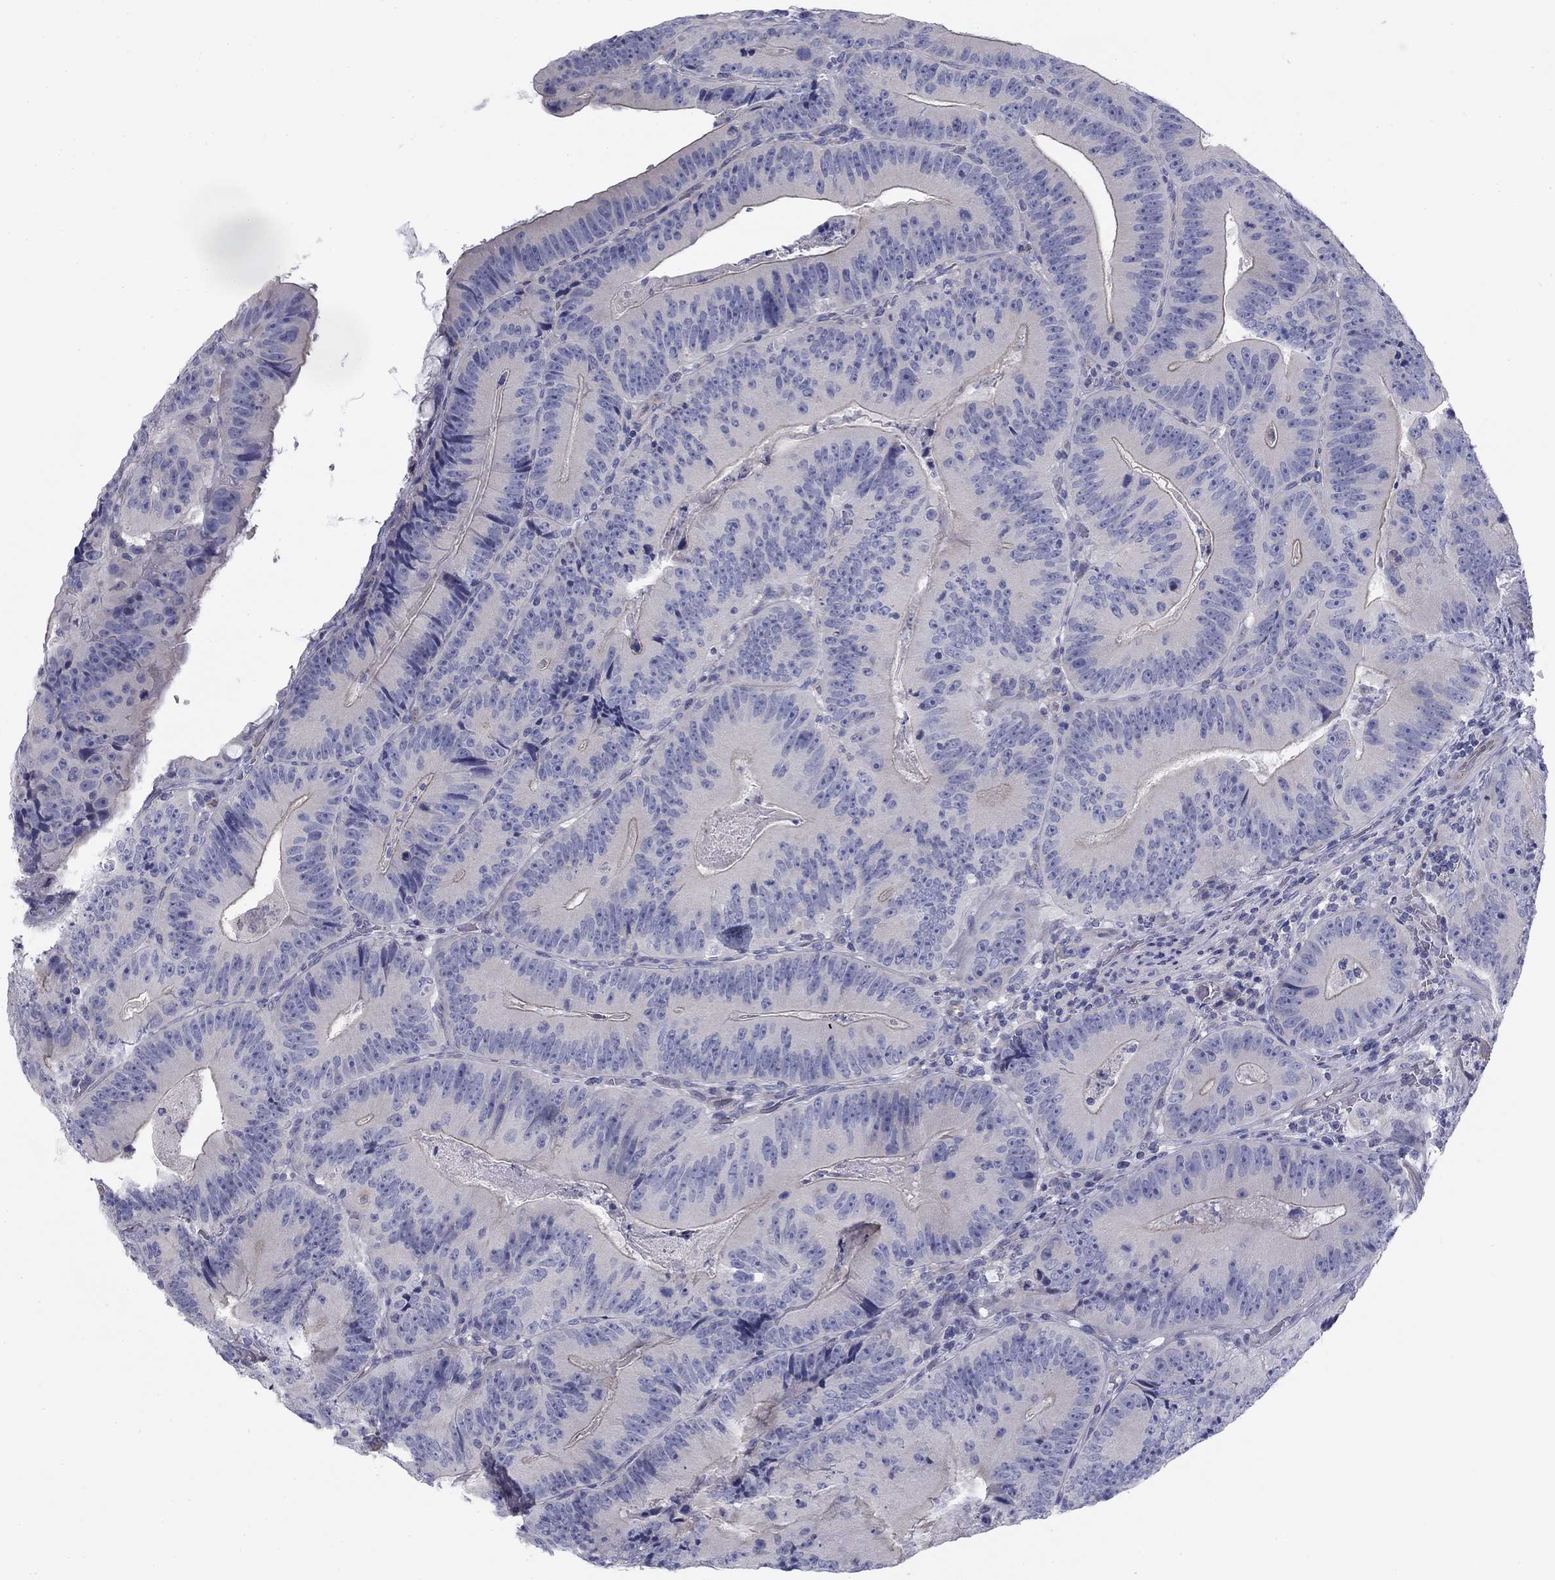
{"staining": {"intensity": "negative", "quantity": "none", "location": "none"}, "tissue": "colorectal cancer", "cell_type": "Tumor cells", "image_type": "cancer", "snomed": [{"axis": "morphology", "description": "Adenocarcinoma, NOS"}, {"axis": "topography", "description": "Colon"}], "caption": "This is a image of immunohistochemistry staining of adenocarcinoma (colorectal), which shows no staining in tumor cells. Nuclei are stained in blue.", "gene": "SEPTIN3", "patient": {"sex": "female", "age": 86}}